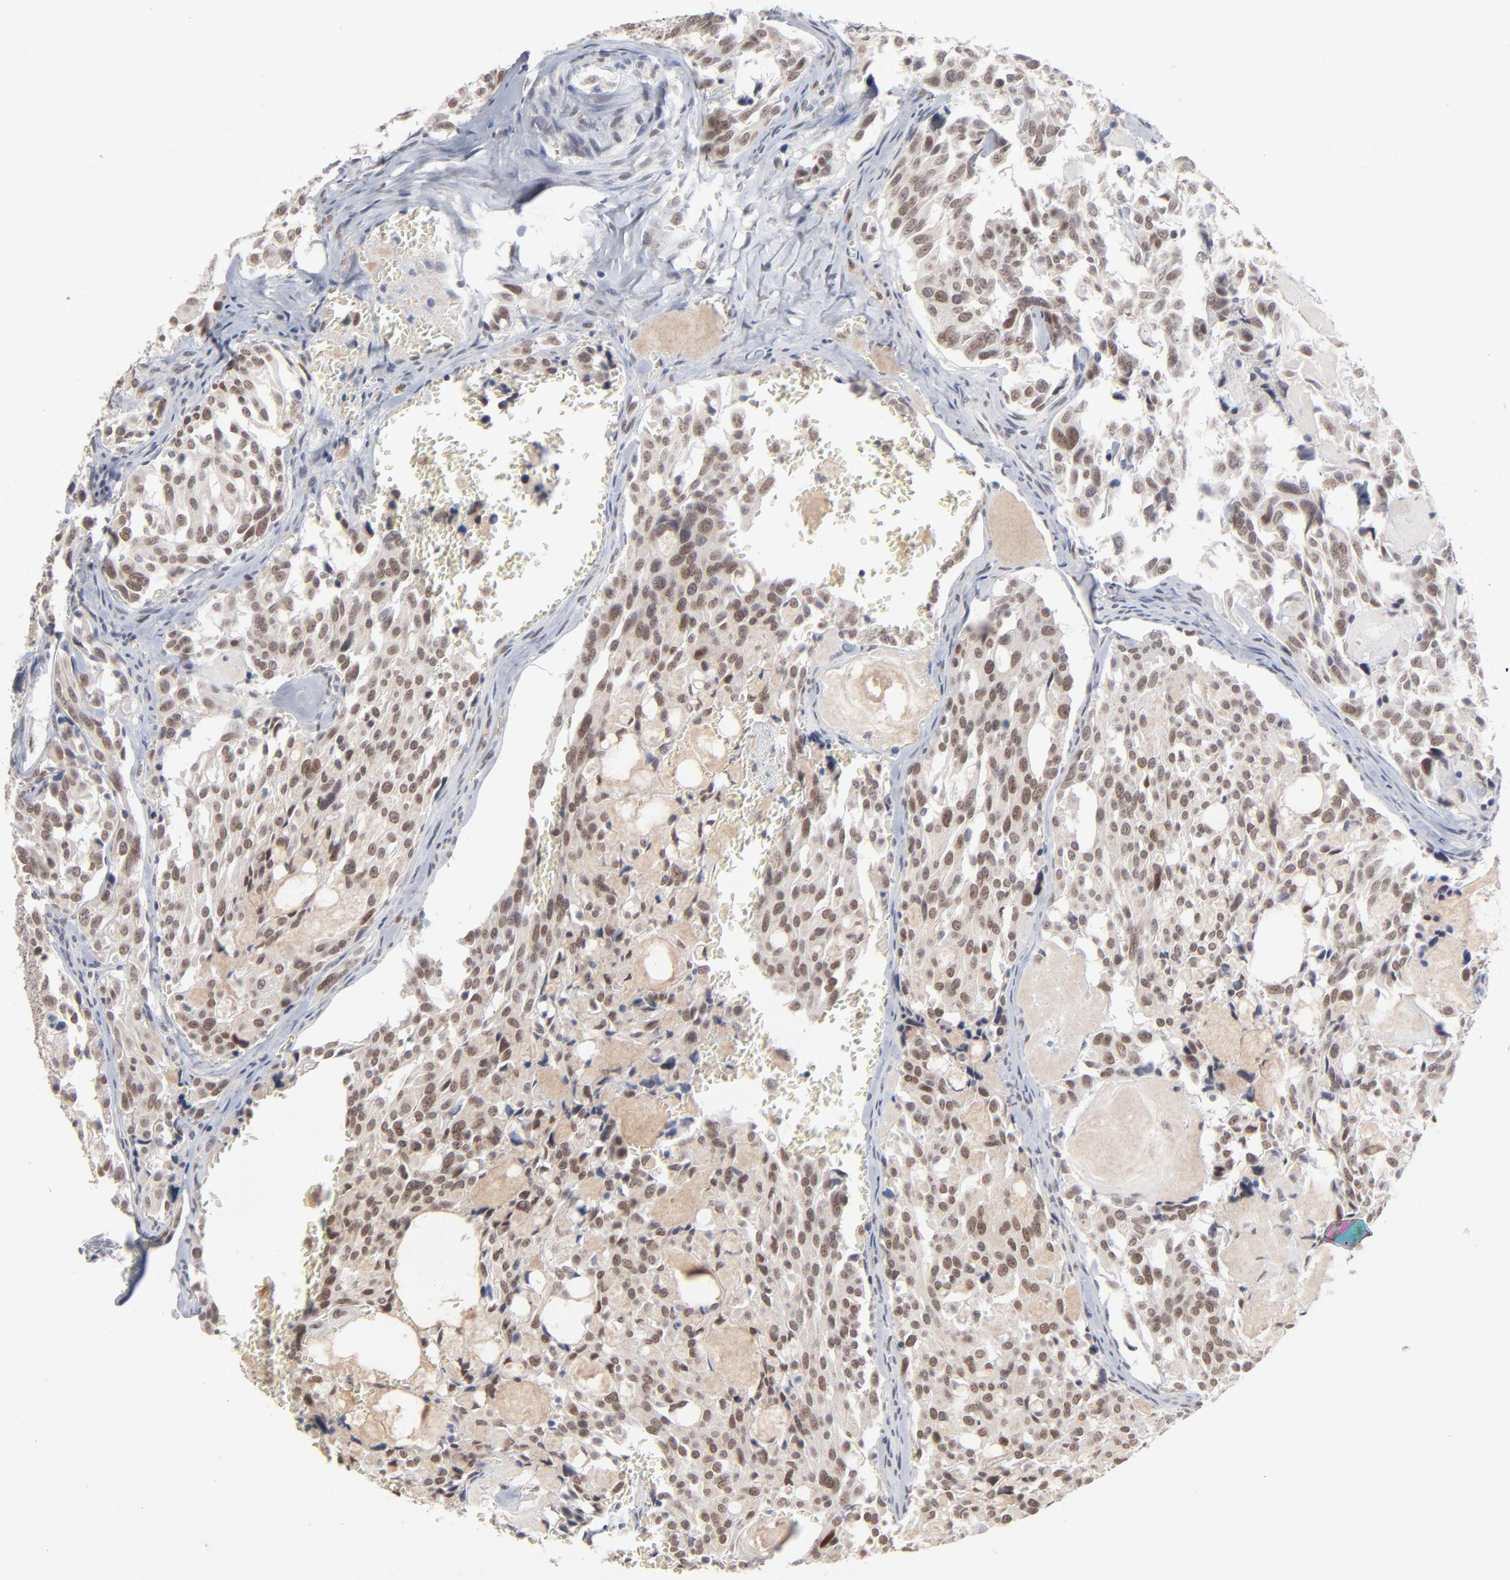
{"staining": {"intensity": "moderate", "quantity": ">75%", "location": "nuclear"}, "tissue": "thyroid cancer", "cell_type": "Tumor cells", "image_type": "cancer", "snomed": [{"axis": "morphology", "description": "Carcinoma, NOS"}, {"axis": "morphology", "description": "Carcinoid, malignant, NOS"}, {"axis": "topography", "description": "Thyroid gland"}], "caption": "A medium amount of moderate nuclear expression is seen in approximately >75% of tumor cells in thyroid cancer tissue. (IHC, brightfield microscopy, high magnification).", "gene": "MBIP", "patient": {"sex": "male", "age": 33}}